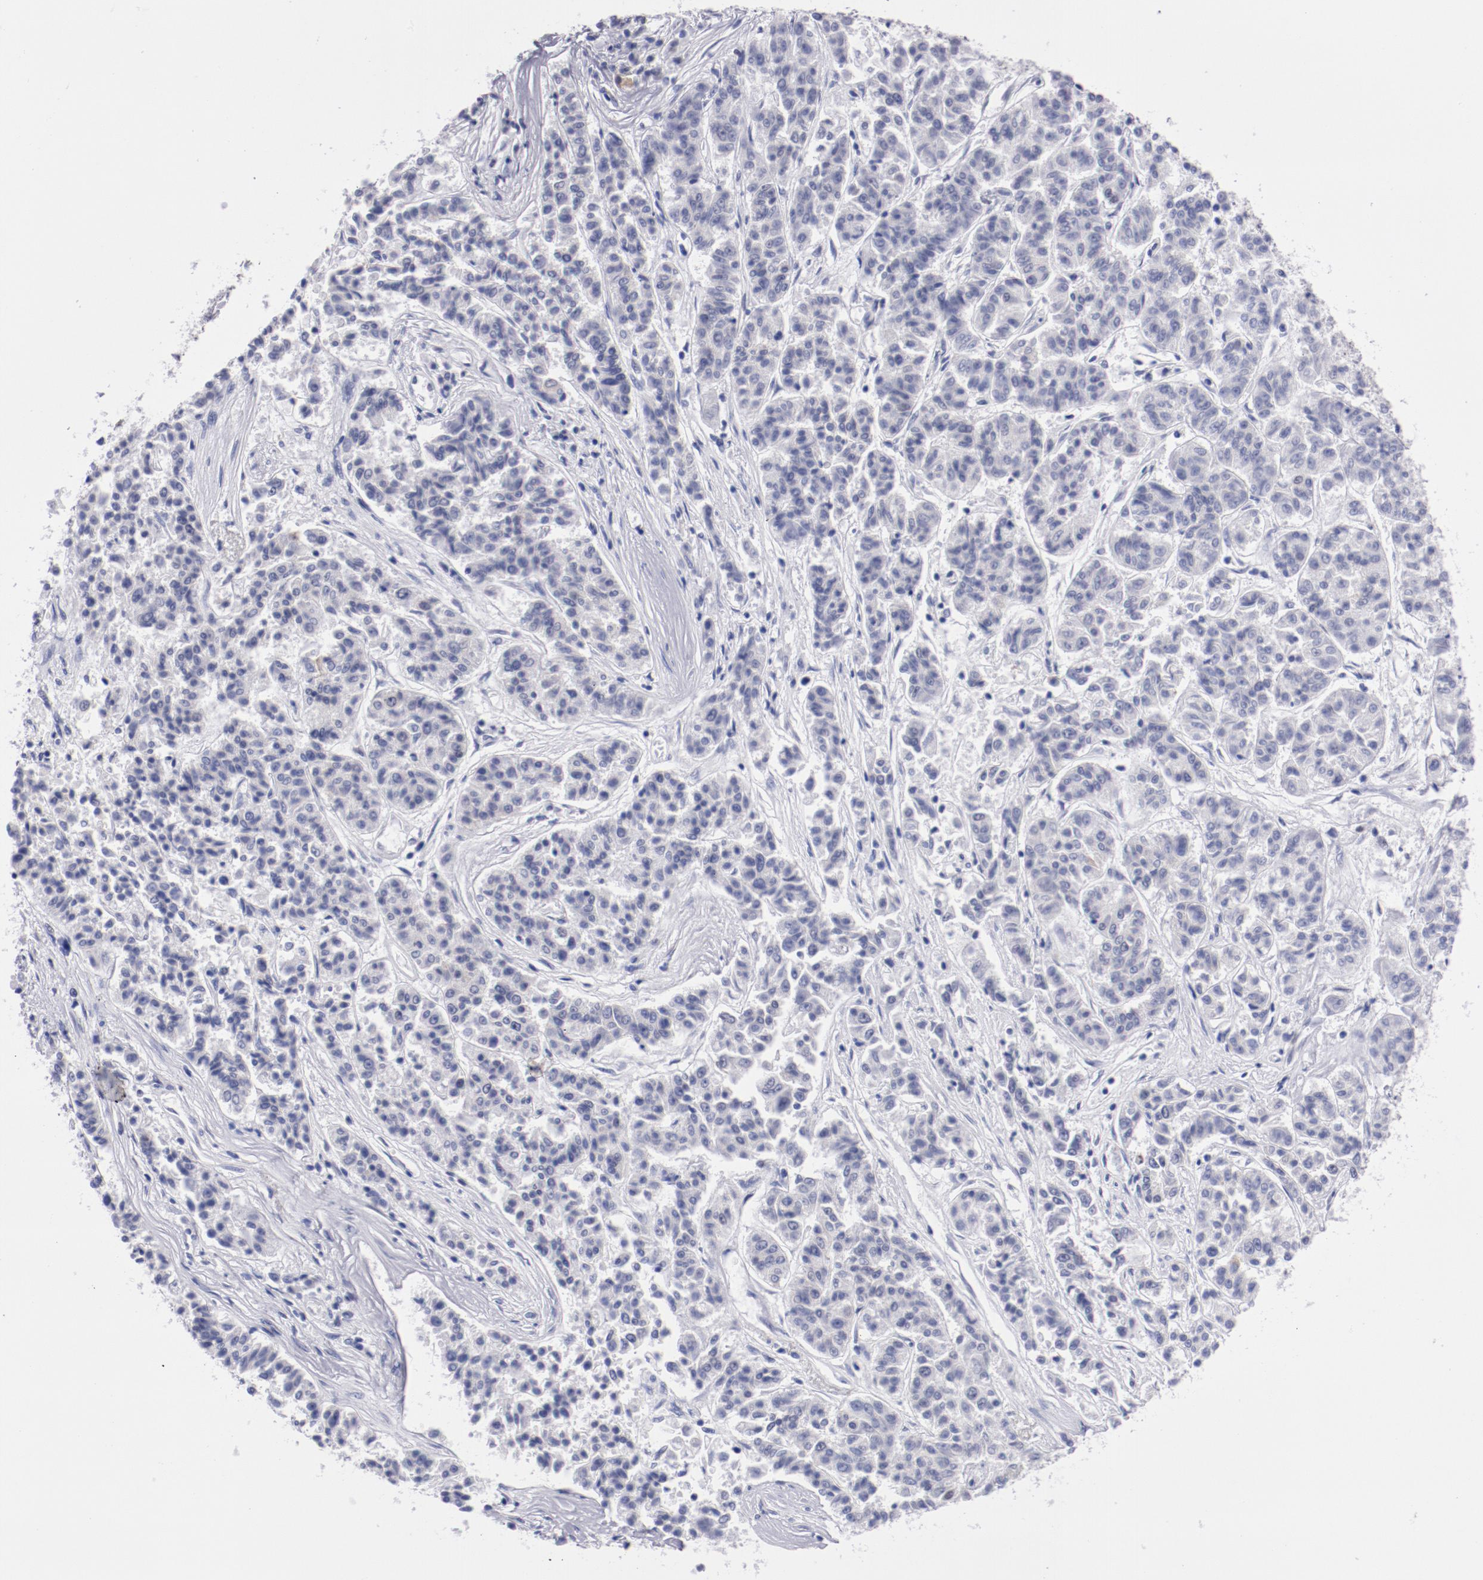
{"staining": {"intensity": "weak", "quantity": "<25%", "location": "nuclear"}, "tissue": "lung cancer", "cell_type": "Tumor cells", "image_type": "cancer", "snomed": [{"axis": "morphology", "description": "Adenocarcinoma, NOS"}, {"axis": "topography", "description": "Lung"}], "caption": "The immunohistochemistry (IHC) image has no significant expression in tumor cells of lung cancer (adenocarcinoma) tissue.", "gene": "HNF1B", "patient": {"sex": "male", "age": 84}}